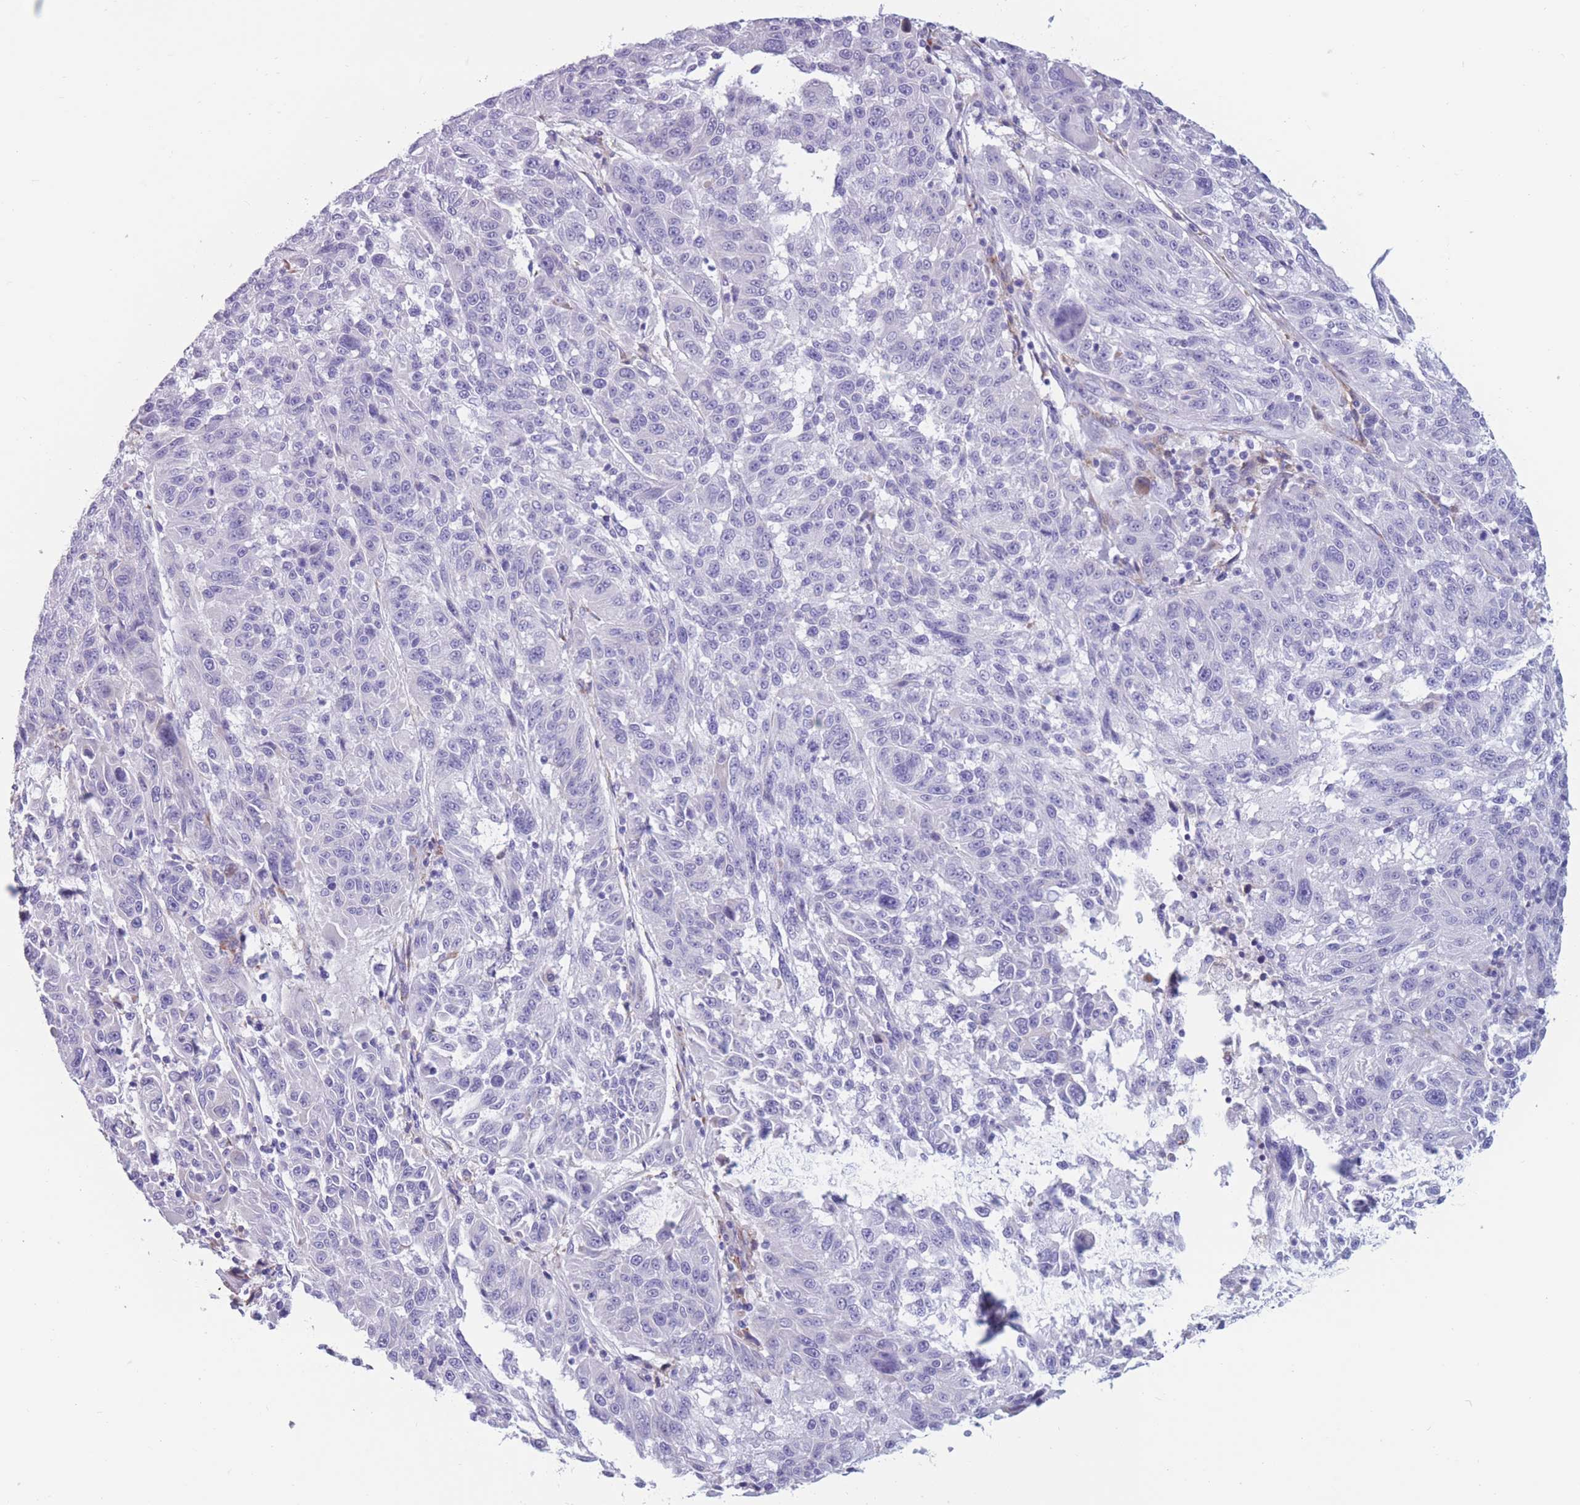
{"staining": {"intensity": "negative", "quantity": "none", "location": "none"}, "tissue": "melanoma", "cell_type": "Tumor cells", "image_type": "cancer", "snomed": [{"axis": "morphology", "description": "Malignant melanoma, NOS"}, {"axis": "topography", "description": "Skin"}], "caption": "IHC histopathology image of human malignant melanoma stained for a protein (brown), which exhibits no expression in tumor cells.", "gene": "COL27A1", "patient": {"sex": "male", "age": 53}}